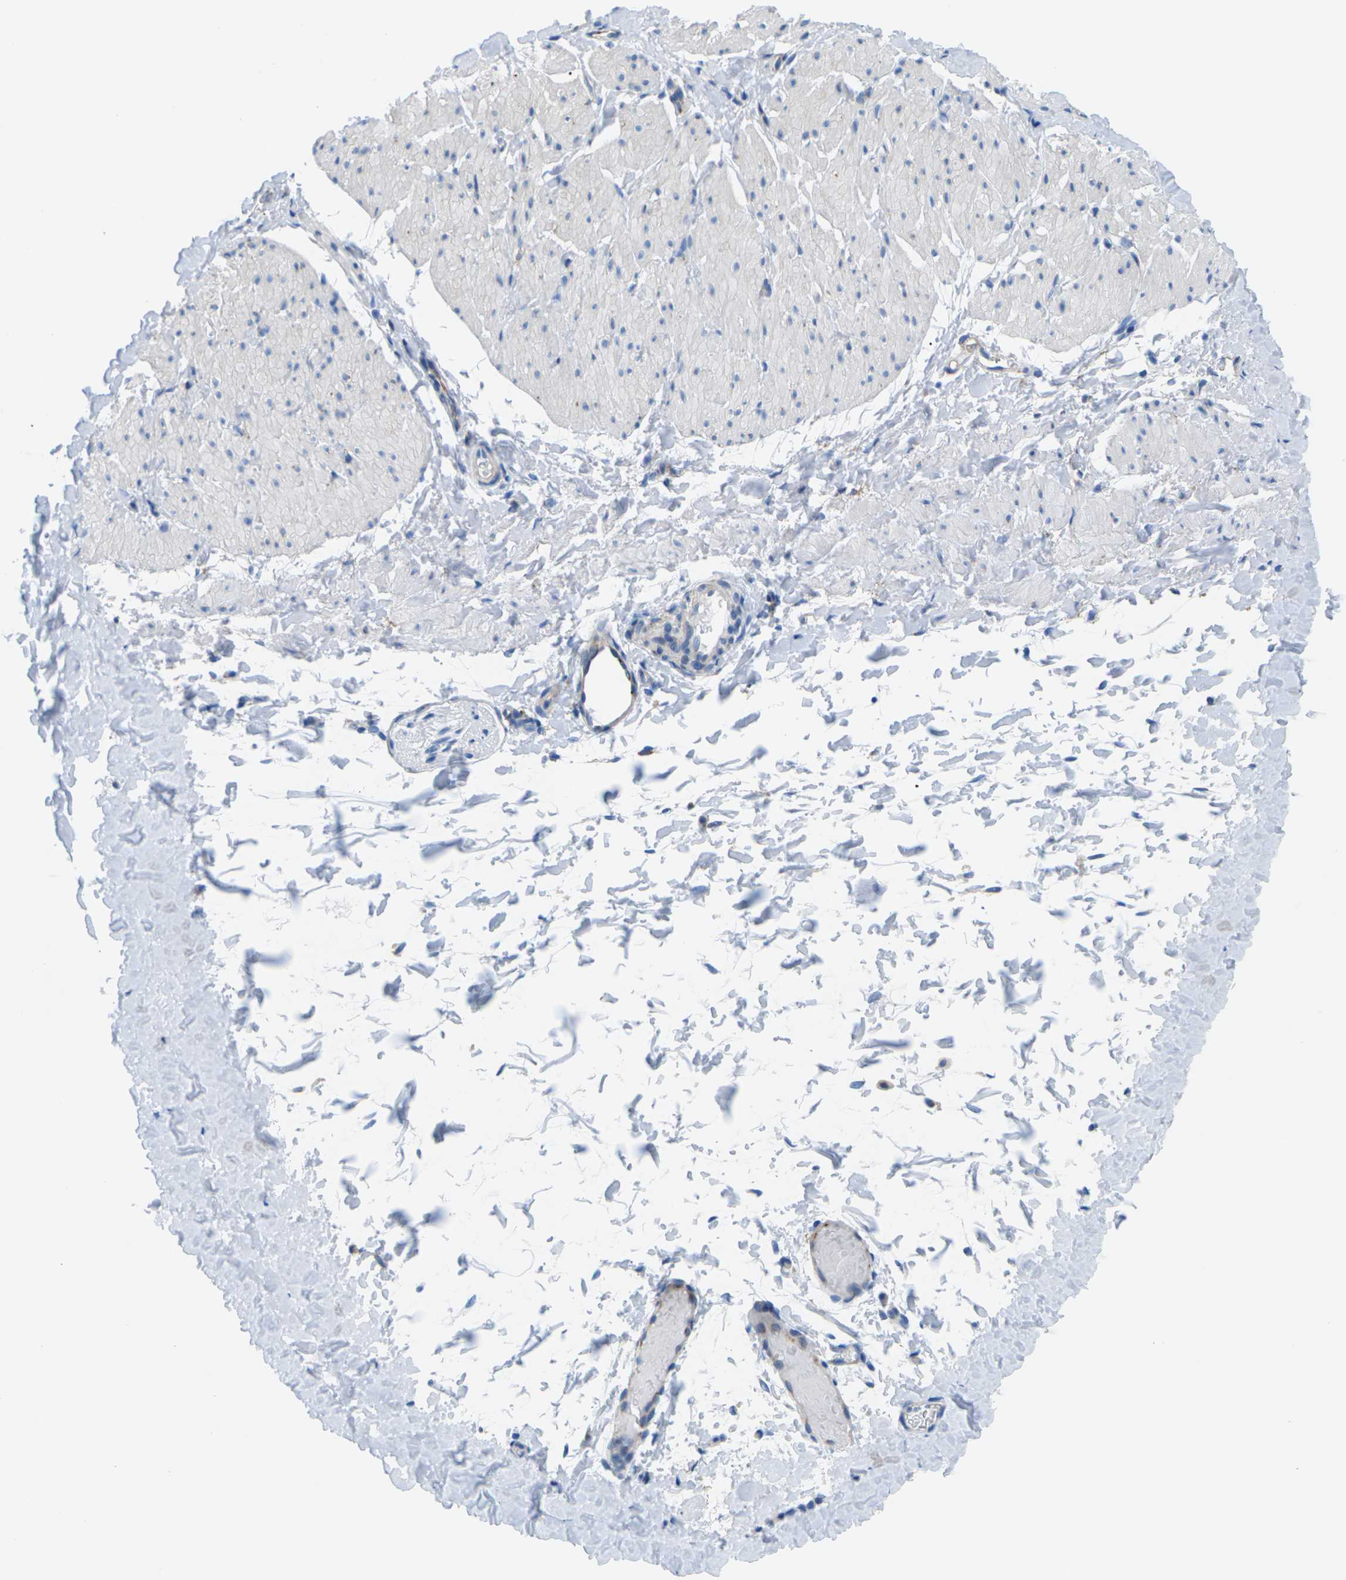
{"staining": {"intensity": "negative", "quantity": "none", "location": "none"}, "tissue": "smooth muscle", "cell_type": "Smooth muscle cells", "image_type": "normal", "snomed": [{"axis": "morphology", "description": "Normal tissue, NOS"}, {"axis": "topography", "description": "Smooth muscle"}], "caption": "The image exhibits no staining of smooth muscle cells in unremarkable smooth muscle.", "gene": "SYNGR2", "patient": {"sex": "male", "age": 16}}